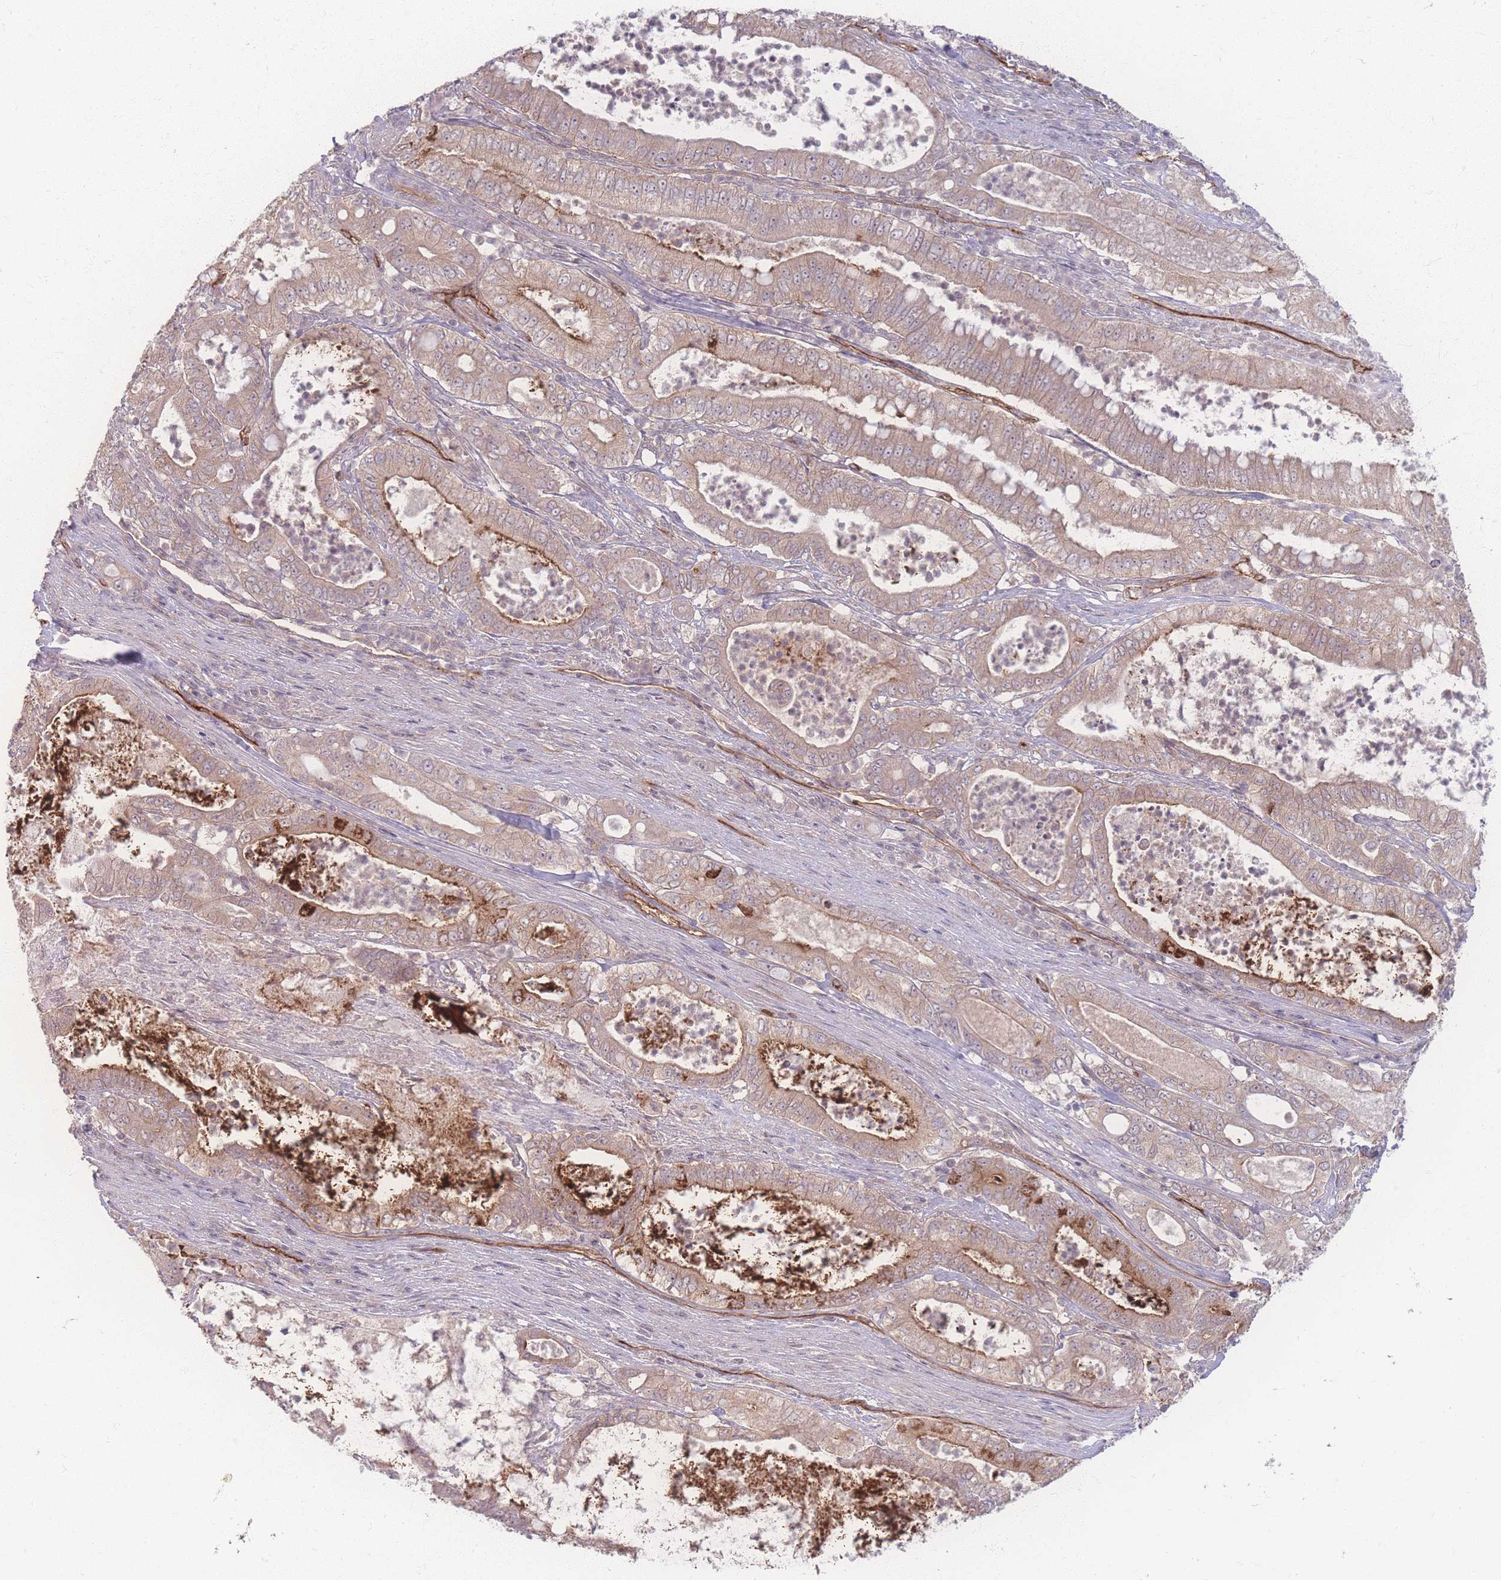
{"staining": {"intensity": "weak", "quantity": ">75%", "location": "cytoplasmic/membranous"}, "tissue": "pancreatic cancer", "cell_type": "Tumor cells", "image_type": "cancer", "snomed": [{"axis": "morphology", "description": "Adenocarcinoma, NOS"}, {"axis": "topography", "description": "Pancreas"}], "caption": "Pancreatic cancer stained with DAB immunohistochemistry exhibits low levels of weak cytoplasmic/membranous staining in about >75% of tumor cells. (DAB = brown stain, brightfield microscopy at high magnification).", "gene": "INSR", "patient": {"sex": "male", "age": 71}}